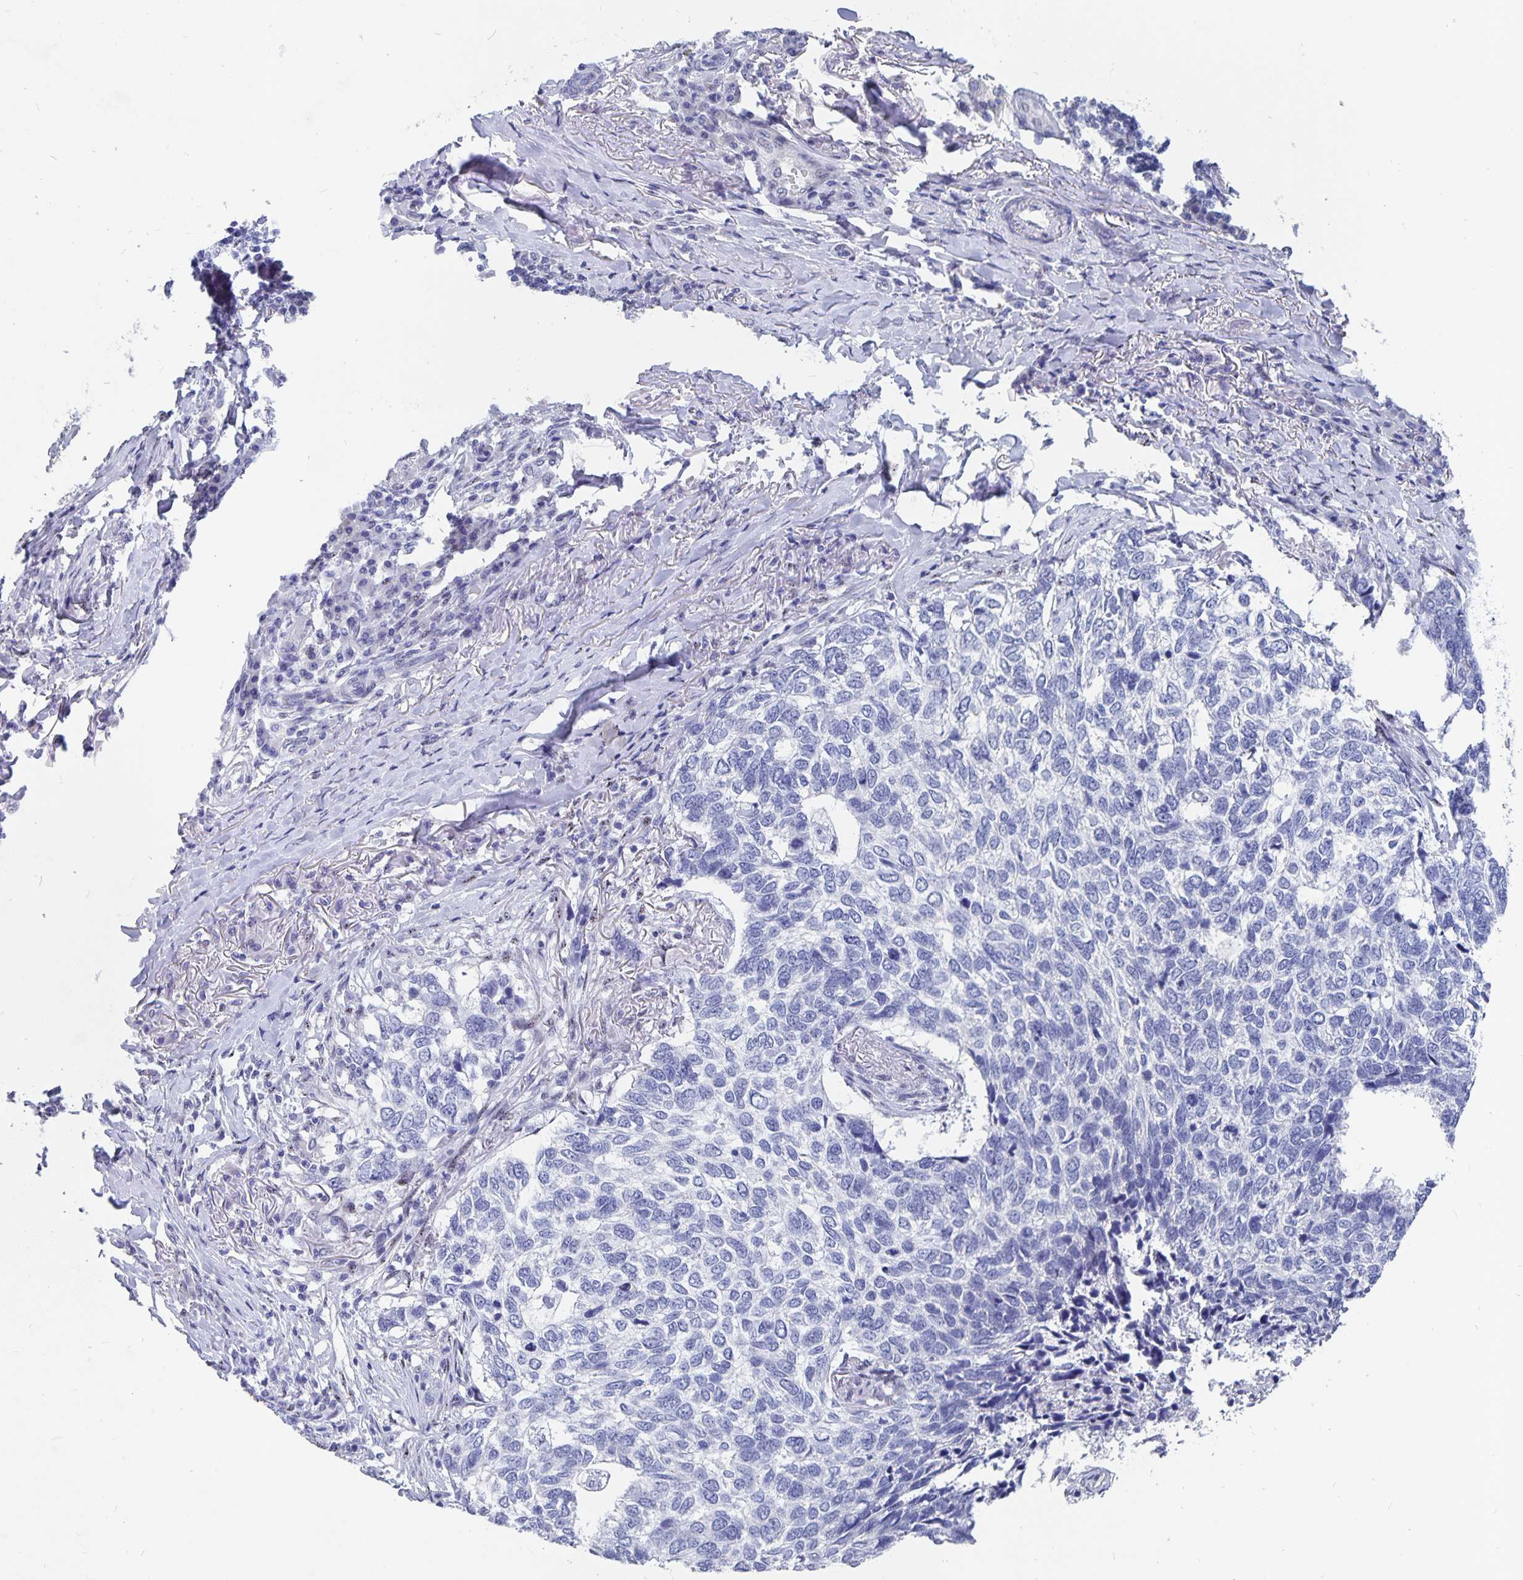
{"staining": {"intensity": "negative", "quantity": "none", "location": "none"}, "tissue": "skin cancer", "cell_type": "Tumor cells", "image_type": "cancer", "snomed": [{"axis": "morphology", "description": "Basal cell carcinoma"}, {"axis": "topography", "description": "Skin"}], "caption": "Immunohistochemistry micrograph of neoplastic tissue: skin cancer stained with DAB demonstrates no significant protein expression in tumor cells.", "gene": "SMOC1", "patient": {"sex": "female", "age": 65}}